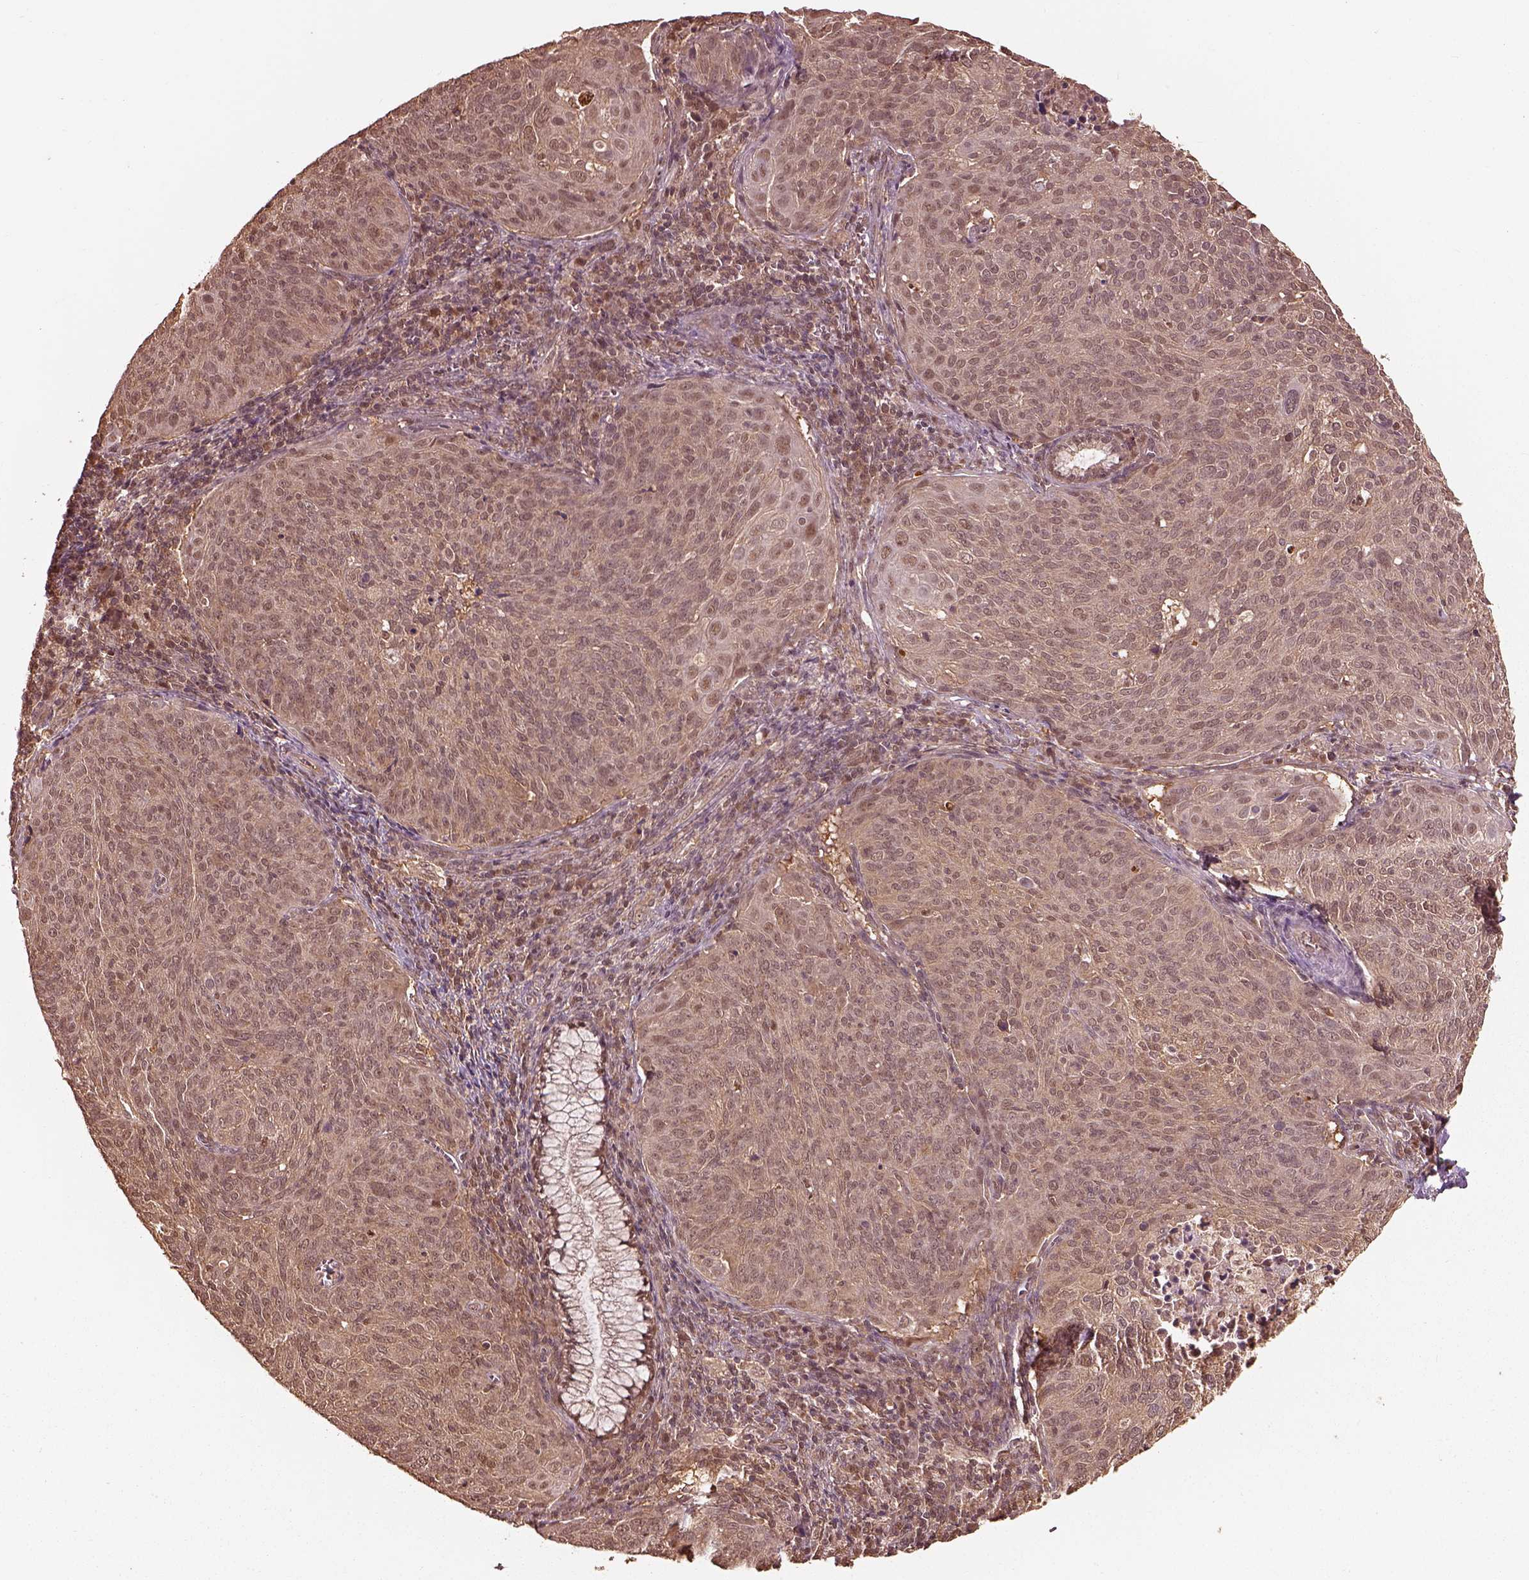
{"staining": {"intensity": "weak", "quantity": "25%-75%", "location": "cytoplasmic/membranous"}, "tissue": "cervical cancer", "cell_type": "Tumor cells", "image_type": "cancer", "snomed": [{"axis": "morphology", "description": "Squamous cell carcinoma, NOS"}, {"axis": "topography", "description": "Cervix"}], "caption": "Immunohistochemistry (IHC) staining of cervical cancer (squamous cell carcinoma), which exhibits low levels of weak cytoplasmic/membranous expression in about 25%-75% of tumor cells indicating weak cytoplasmic/membranous protein staining. The staining was performed using DAB (3,3'-diaminobenzidine) (brown) for protein detection and nuclei were counterstained in hematoxylin (blue).", "gene": "PSMC5", "patient": {"sex": "female", "age": 39}}